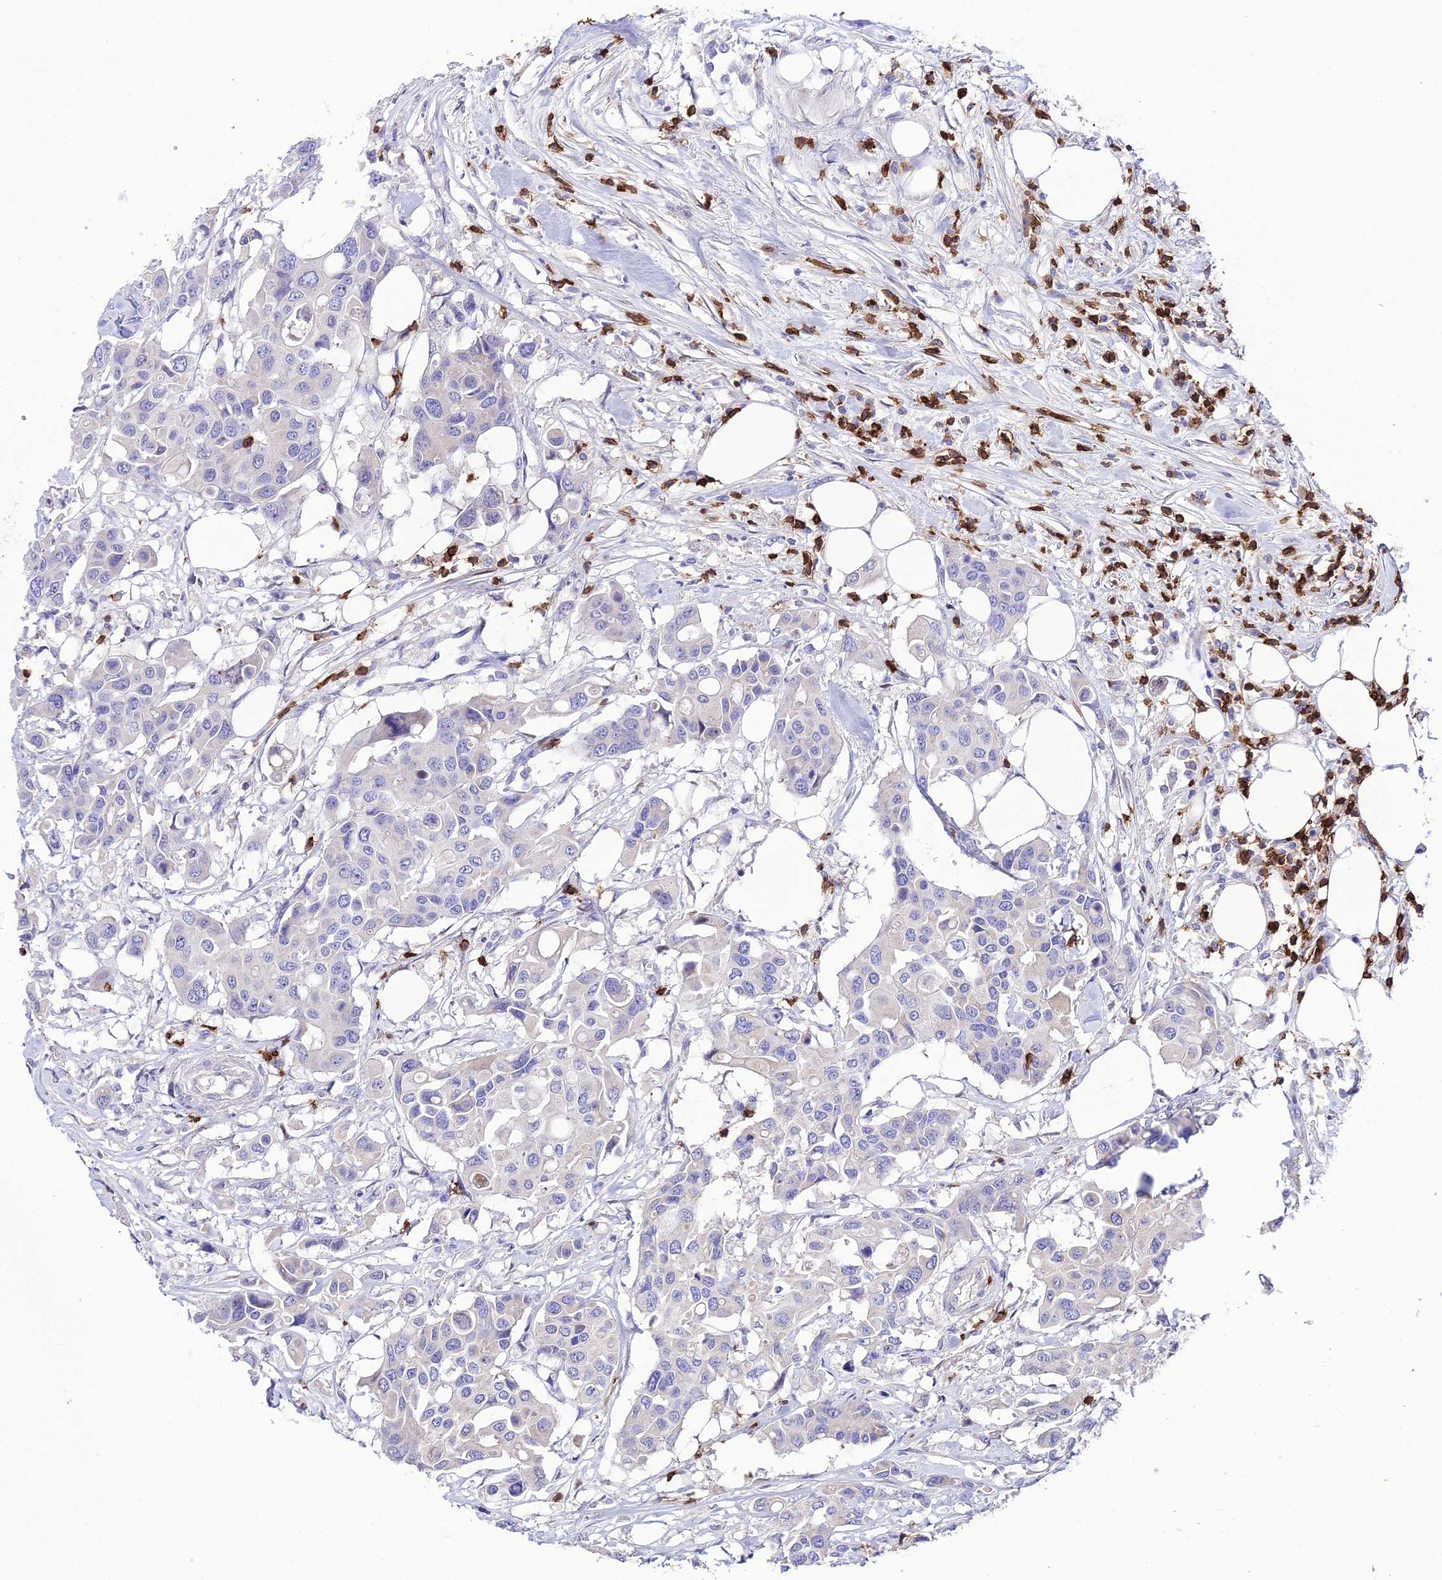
{"staining": {"intensity": "negative", "quantity": "none", "location": "none"}, "tissue": "colorectal cancer", "cell_type": "Tumor cells", "image_type": "cancer", "snomed": [{"axis": "morphology", "description": "Adenocarcinoma, NOS"}, {"axis": "topography", "description": "Colon"}], "caption": "Immunohistochemistry (IHC) micrograph of human adenocarcinoma (colorectal) stained for a protein (brown), which demonstrates no expression in tumor cells.", "gene": "PTPRCAP", "patient": {"sex": "male", "age": 77}}